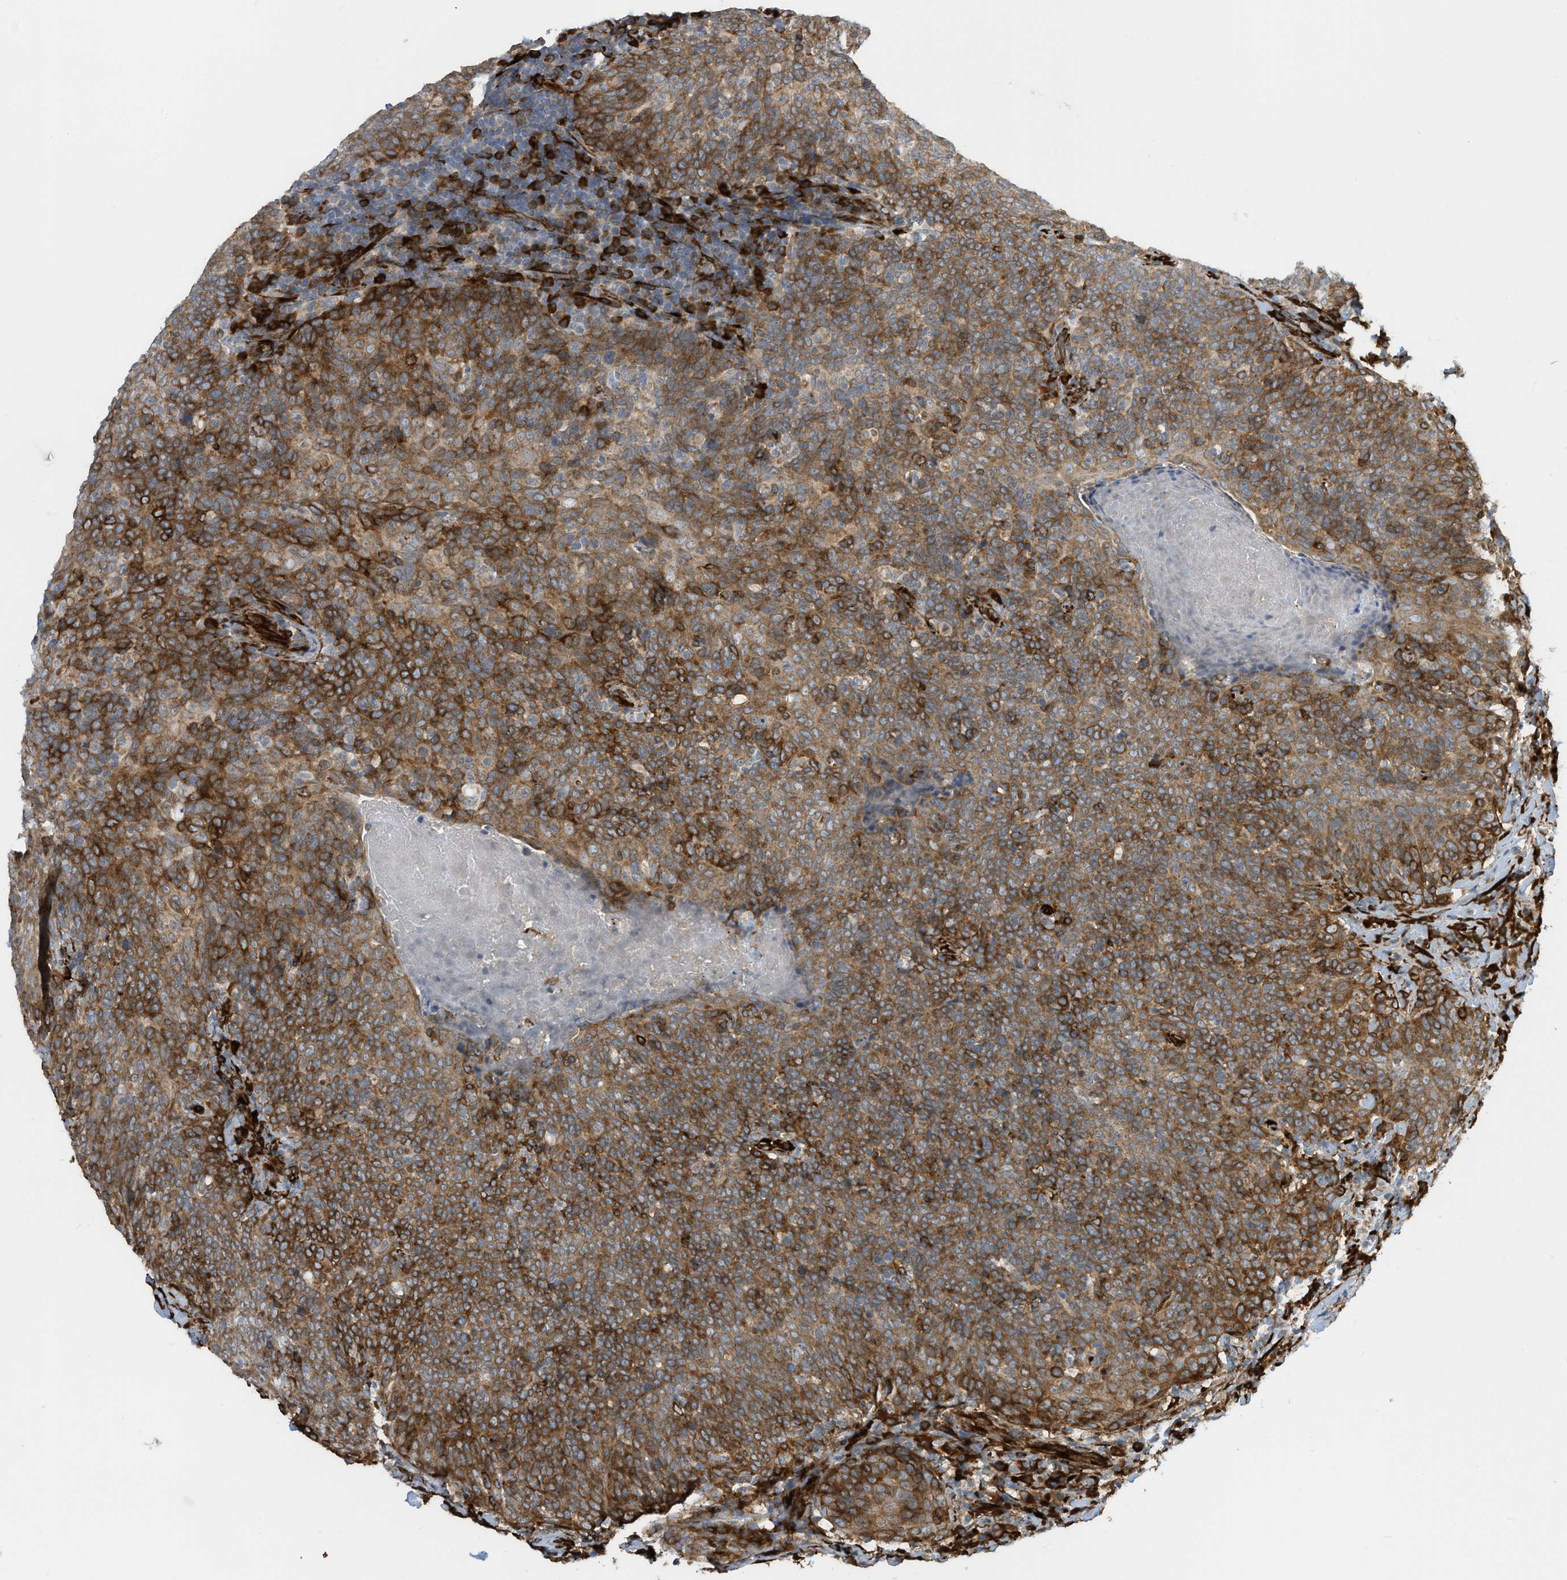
{"staining": {"intensity": "strong", "quantity": "25%-75%", "location": "cytoplasmic/membranous"}, "tissue": "head and neck cancer", "cell_type": "Tumor cells", "image_type": "cancer", "snomed": [{"axis": "morphology", "description": "Squamous cell carcinoma, NOS"}, {"axis": "morphology", "description": "Squamous cell carcinoma, metastatic, NOS"}, {"axis": "topography", "description": "Lymph node"}, {"axis": "topography", "description": "Head-Neck"}], "caption": "Protein expression analysis of human head and neck cancer reveals strong cytoplasmic/membranous staining in approximately 25%-75% of tumor cells. Ihc stains the protein in brown and the nuclei are stained blue.", "gene": "ZBTB45", "patient": {"sex": "male", "age": 62}}